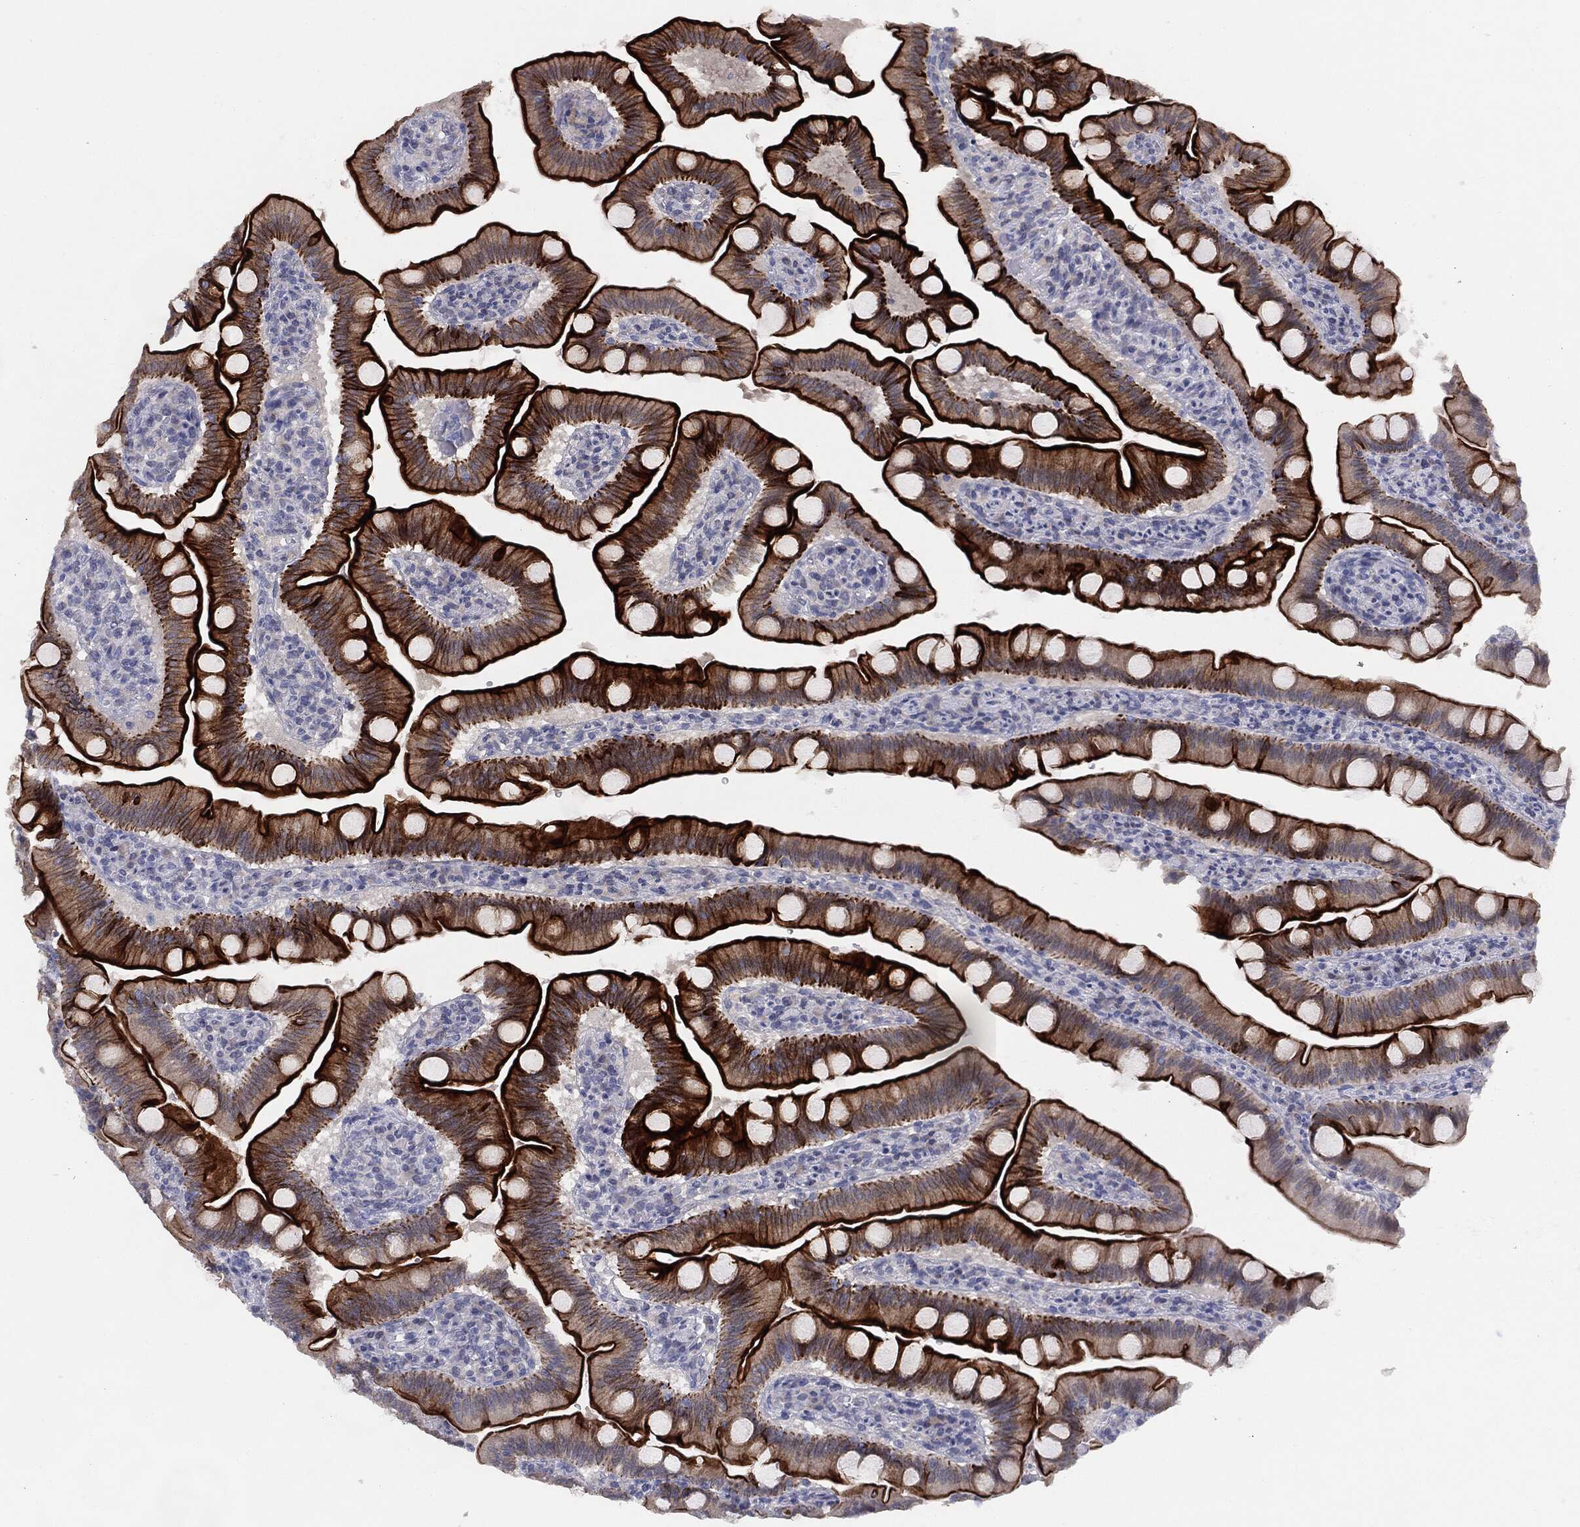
{"staining": {"intensity": "strong", "quantity": ">75%", "location": "cytoplasmic/membranous"}, "tissue": "duodenum", "cell_type": "Glandular cells", "image_type": "normal", "snomed": [{"axis": "morphology", "description": "Normal tissue, NOS"}, {"axis": "topography", "description": "Duodenum"}], "caption": "A brown stain labels strong cytoplasmic/membranous expression of a protein in glandular cells of benign human duodenum.", "gene": "MUC1", "patient": {"sex": "male", "age": 59}}